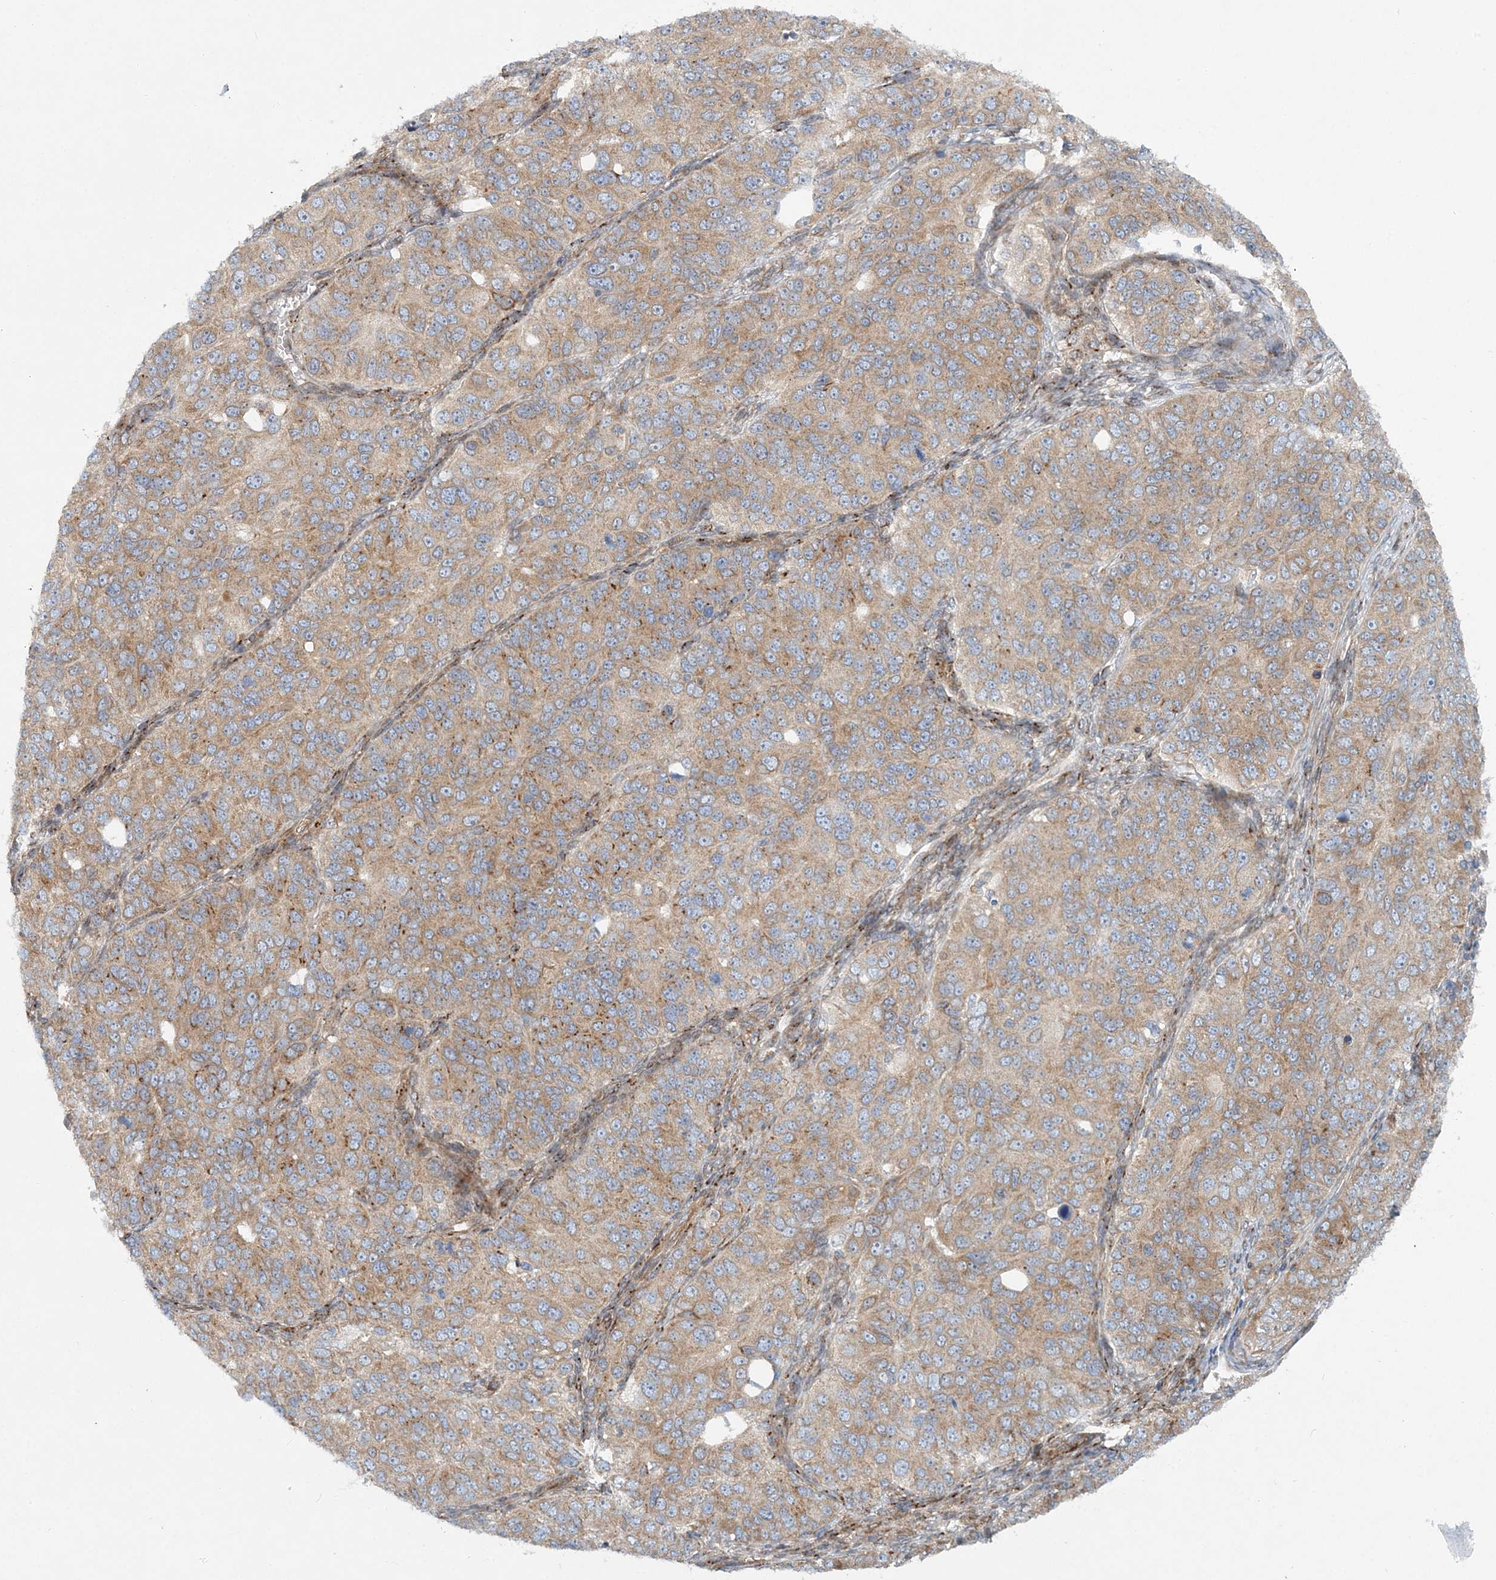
{"staining": {"intensity": "moderate", "quantity": ">75%", "location": "cytoplasmic/membranous"}, "tissue": "ovarian cancer", "cell_type": "Tumor cells", "image_type": "cancer", "snomed": [{"axis": "morphology", "description": "Carcinoma, endometroid"}, {"axis": "topography", "description": "Ovary"}], "caption": "IHC photomicrograph of ovarian endometroid carcinoma stained for a protein (brown), which displays medium levels of moderate cytoplasmic/membranous staining in approximately >75% of tumor cells.", "gene": "NBAS", "patient": {"sex": "female", "age": 51}}